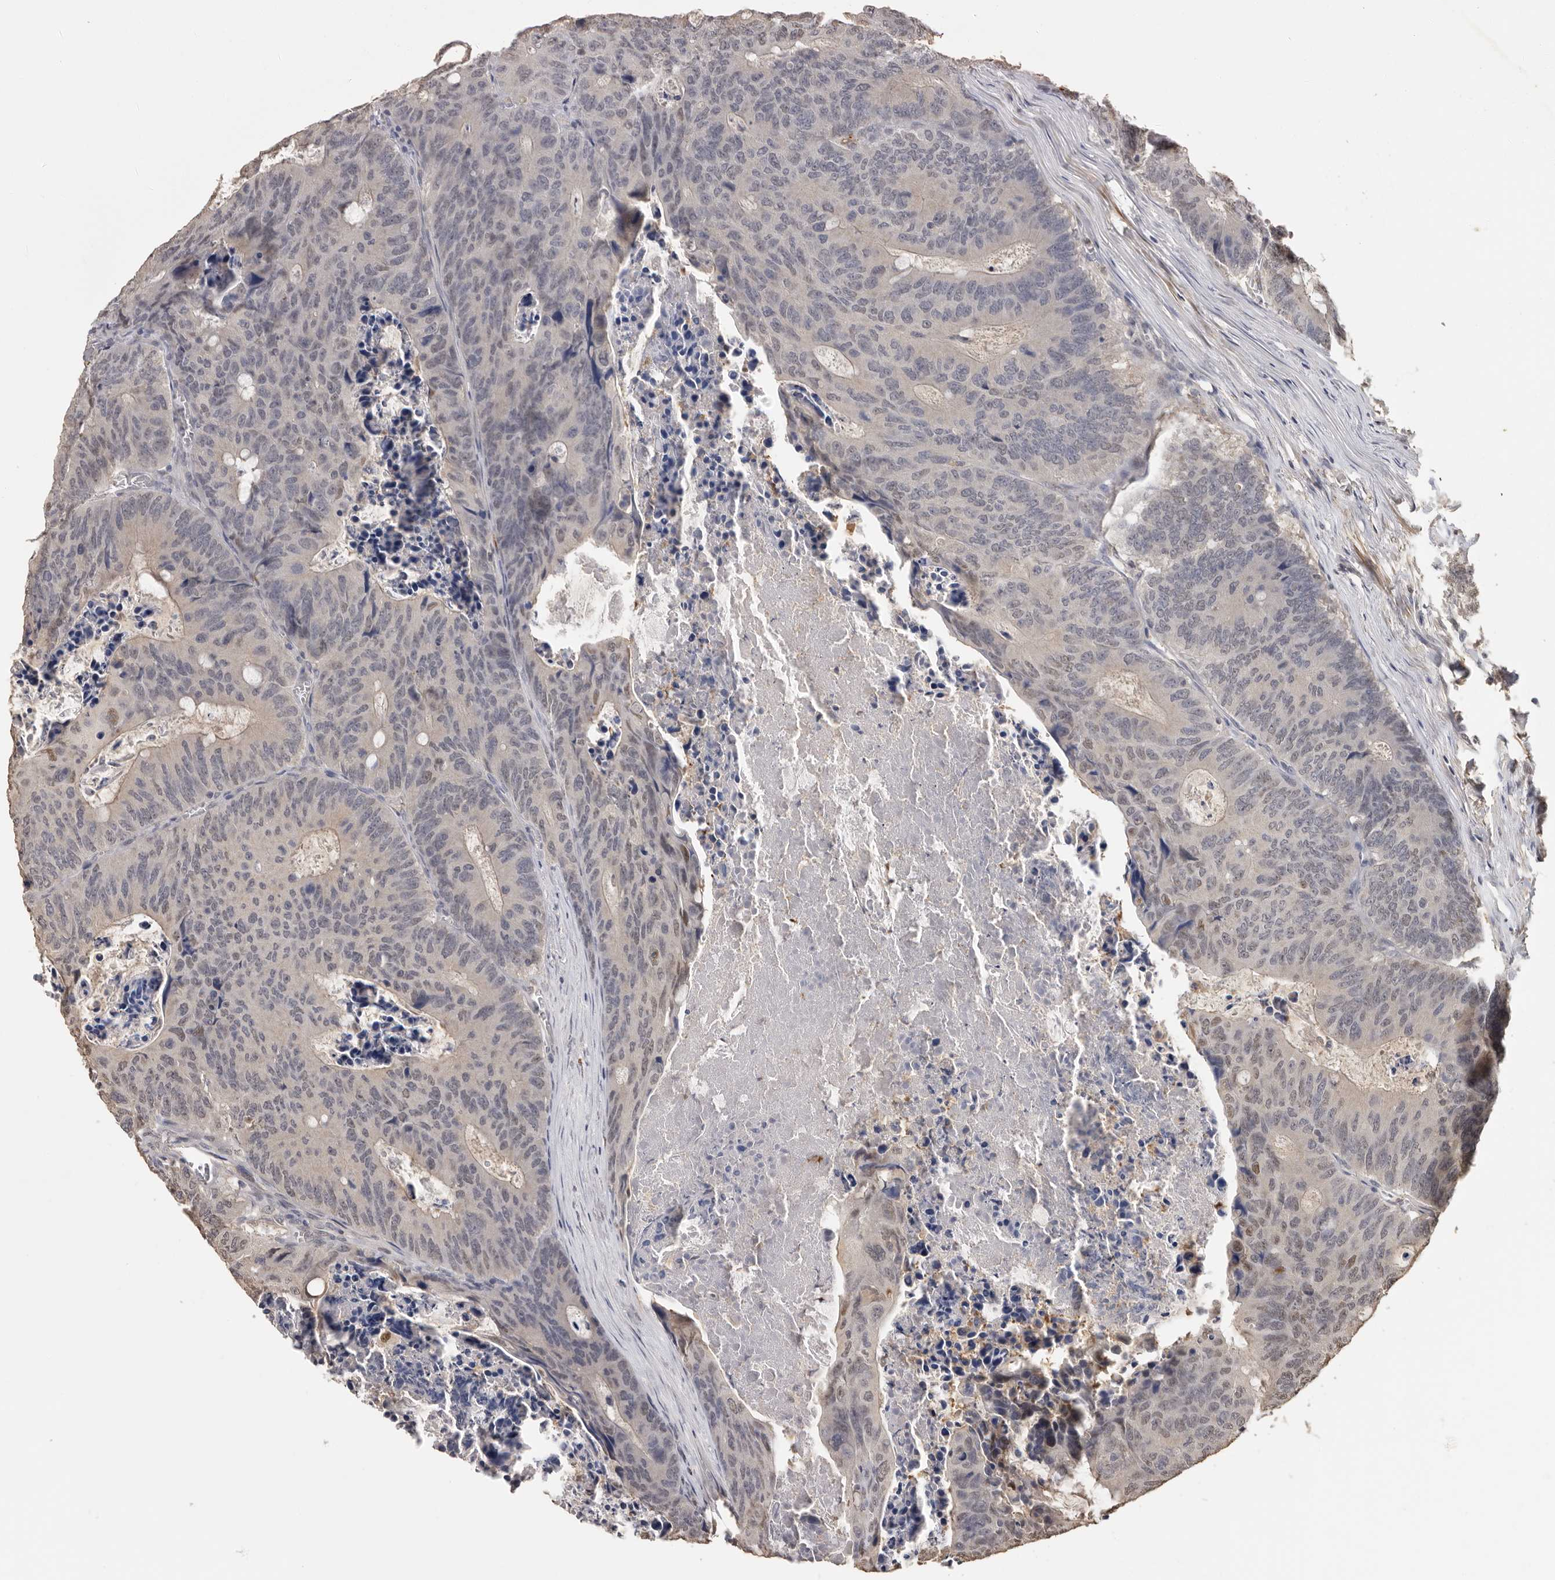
{"staining": {"intensity": "negative", "quantity": "none", "location": "none"}, "tissue": "colorectal cancer", "cell_type": "Tumor cells", "image_type": "cancer", "snomed": [{"axis": "morphology", "description": "Adenocarcinoma, NOS"}, {"axis": "topography", "description": "Colon"}], "caption": "Tumor cells show no significant staining in colorectal cancer (adenocarcinoma).", "gene": "KIF2B", "patient": {"sex": "male", "age": 87}}